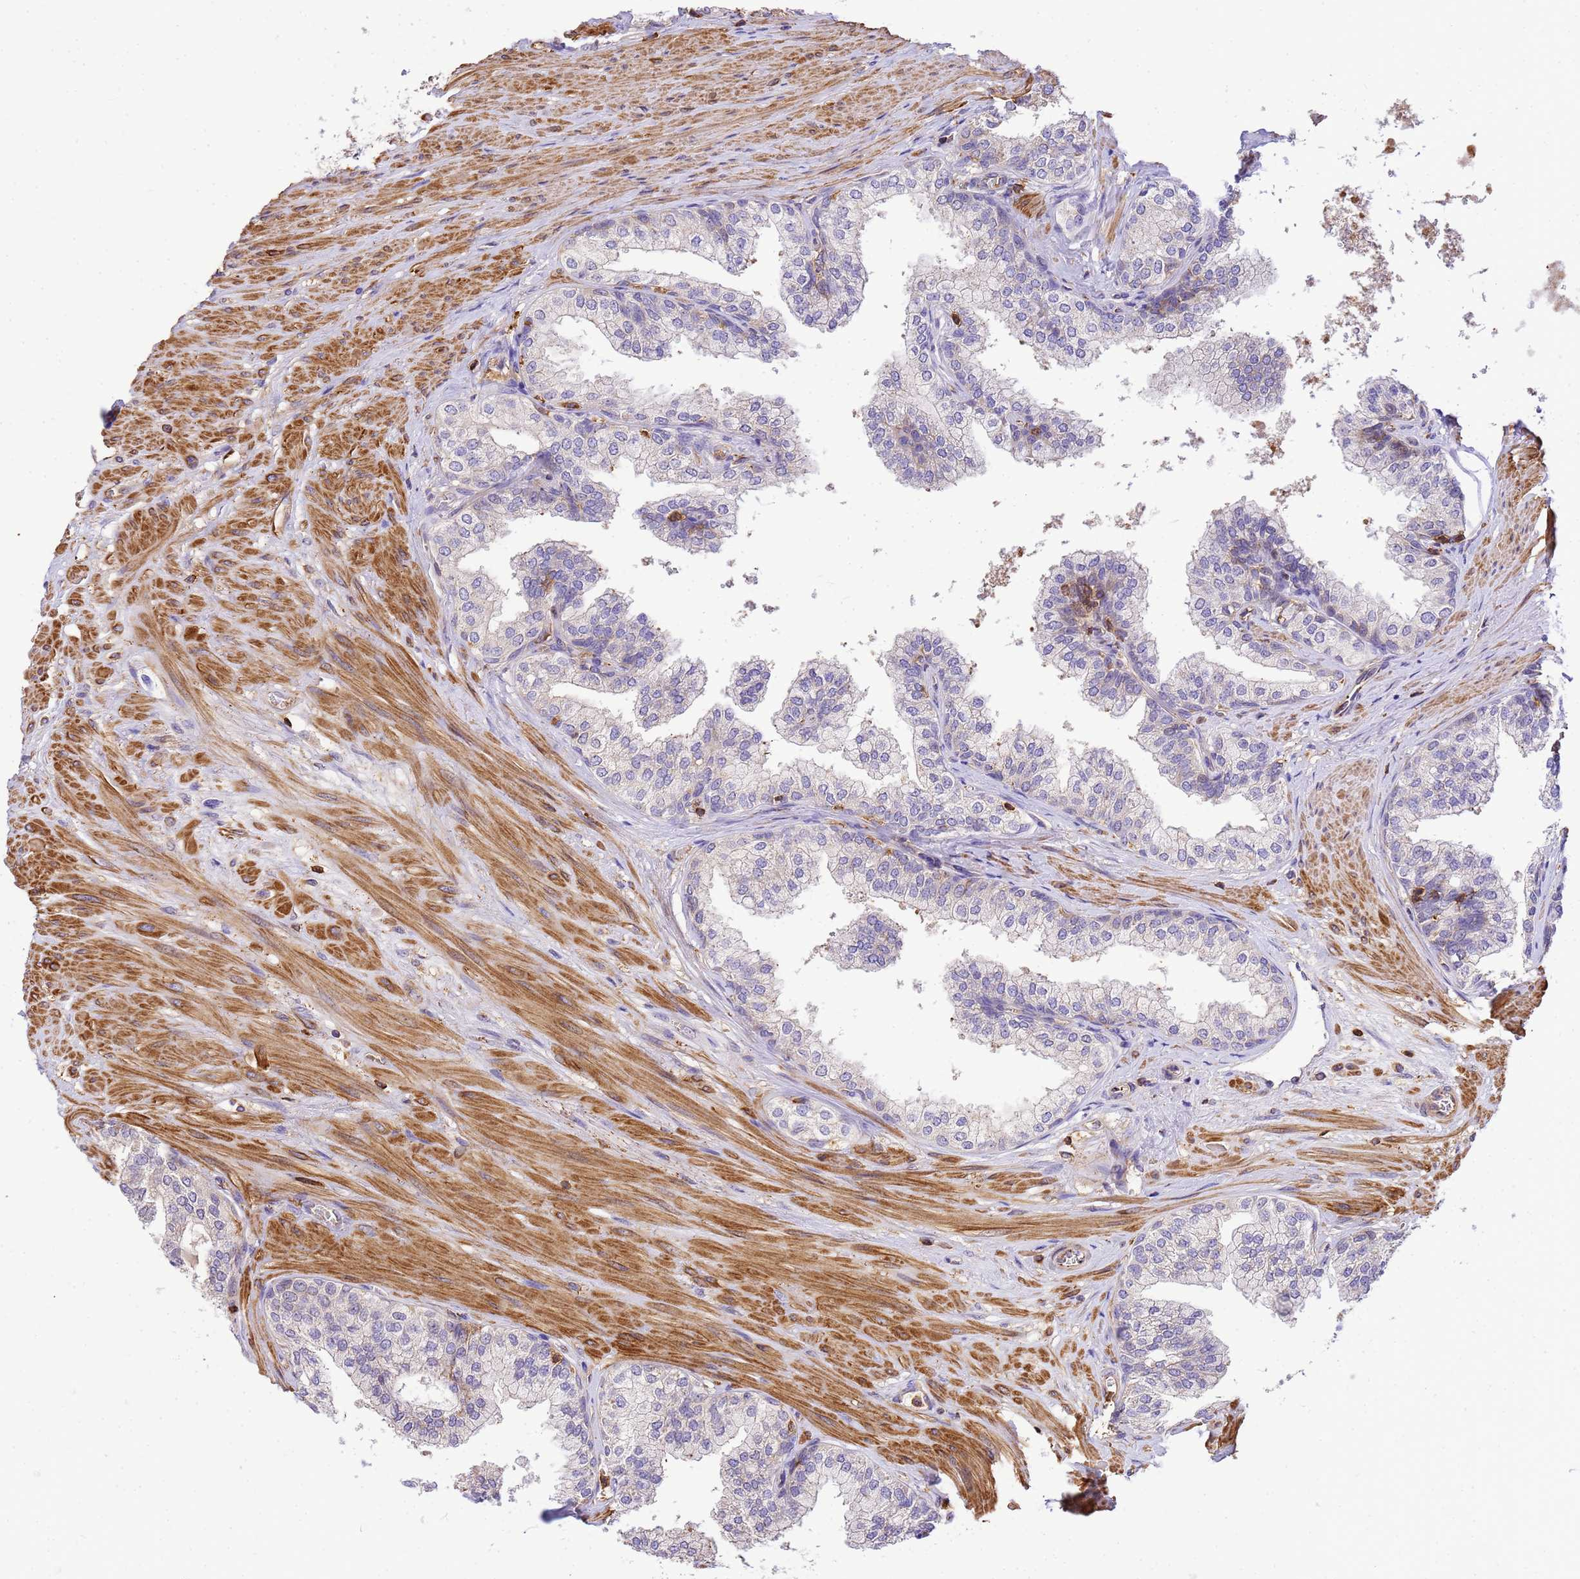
{"staining": {"intensity": "weak", "quantity": "25%-75%", "location": "cytoplasmic/membranous"}, "tissue": "prostate", "cell_type": "Glandular cells", "image_type": "normal", "snomed": [{"axis": "morphology", "description": "Normal tissue, NOS"}, {"axis": "topography", "description": "Prostate"}], "caption": "Protein expression analysis of benign prostate displays weak cytoplasmic/membranous expression in approximately 25%-75% of glandular cells.", "gene": "WDR64", "patient": {"sex": "male", "age": 60}}